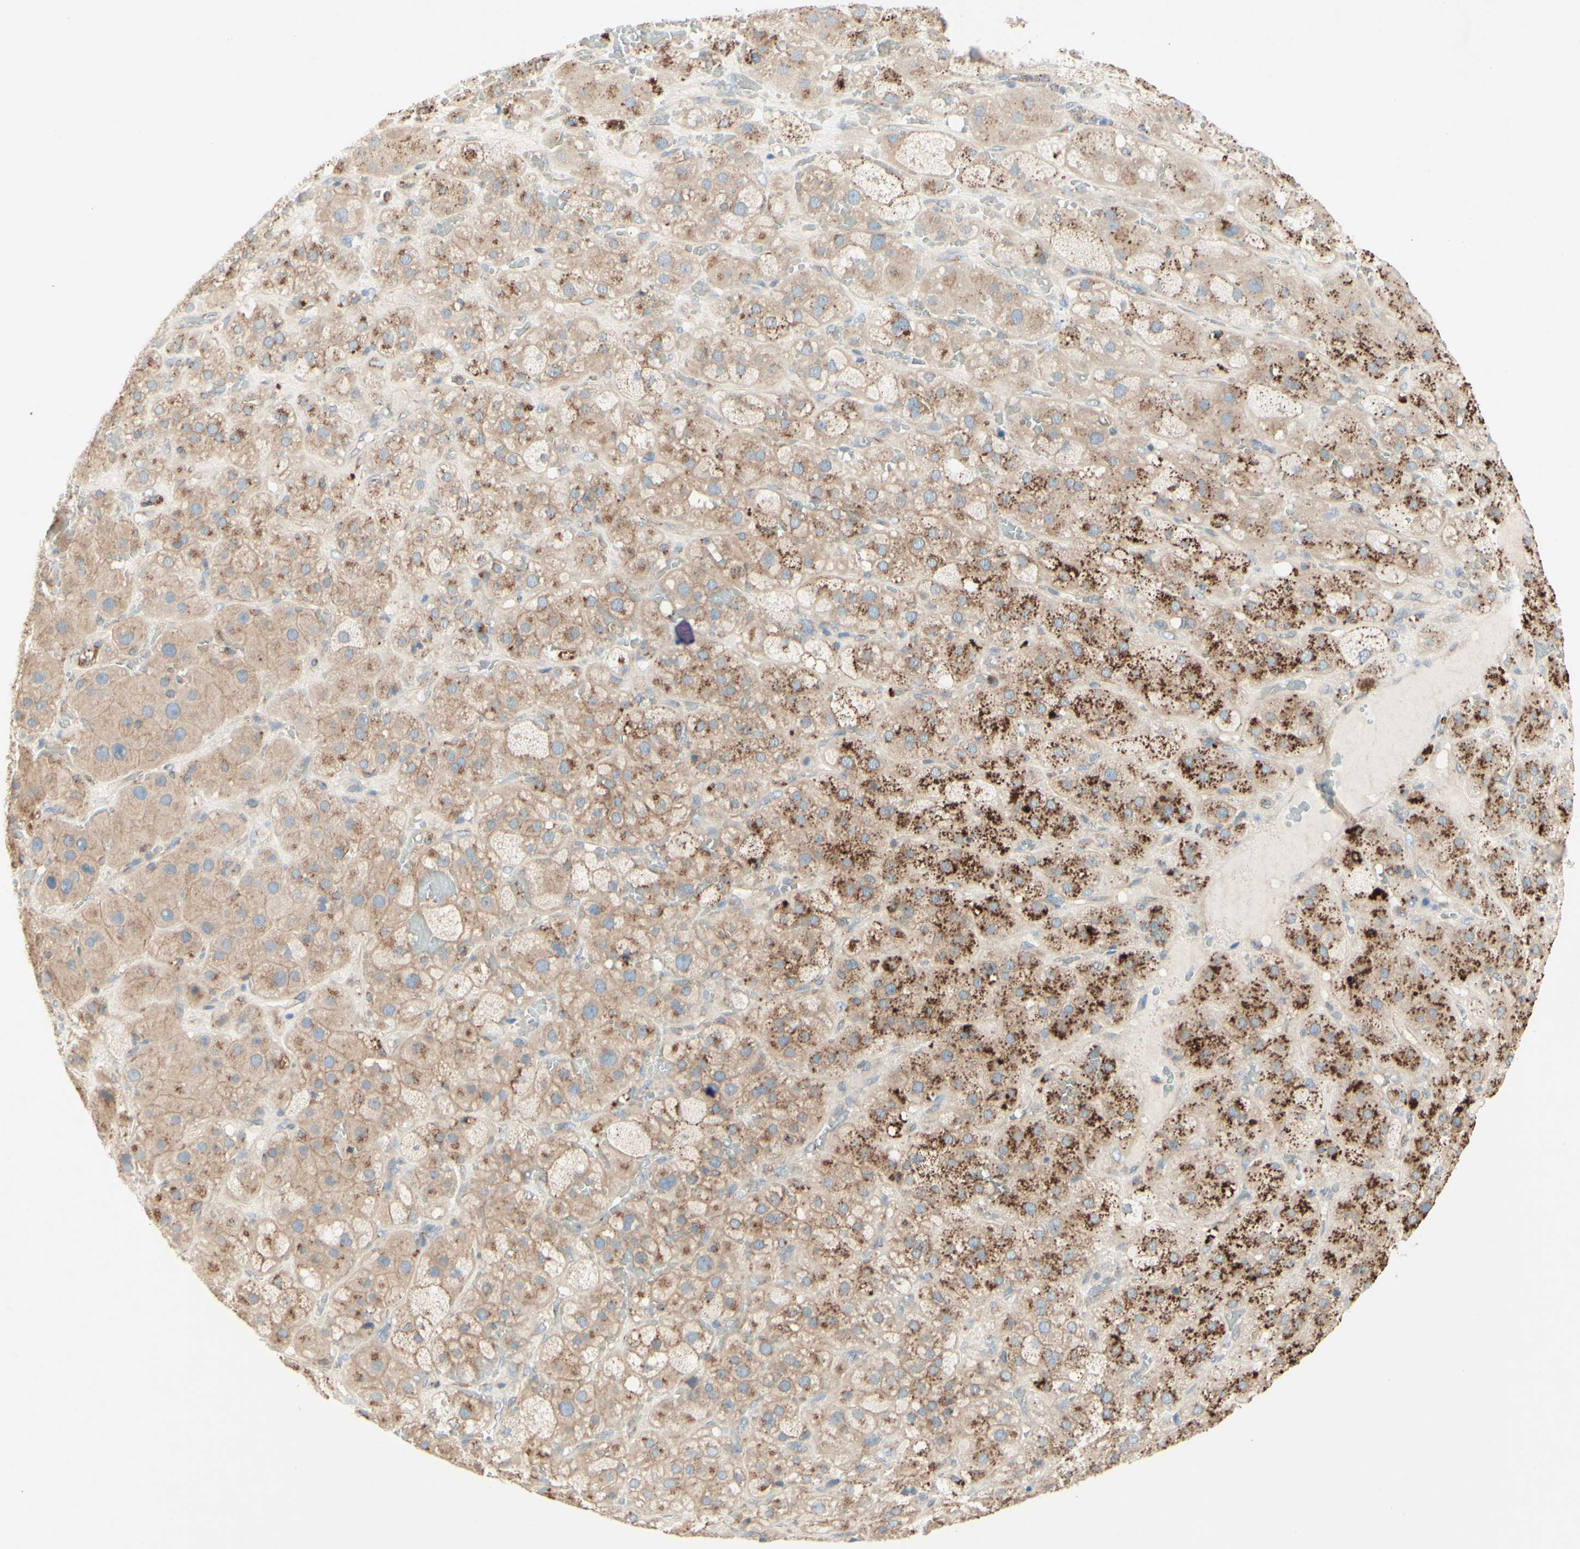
{"staining": {"intensity": "strong", "quantity": ">75%", "location": "cytoplasmic/membranous"}, "tissue": "adrenal gland", "cell_type": "Glandular cells", "image_type": "normal", "snomed": [{"axis": "morphology", "description": "Normal tissue, NOS"}, {"axis": "topography", "description": "Adrenal gland"}], "caption": "Brown immunohistochemical staining in unremarkable human adrenal gland displays strong cytoplasmic/membranous staining in about >75% of glandular cells.", "gene": "MTM1", "patient": {"sex": "female", "age": 47}}